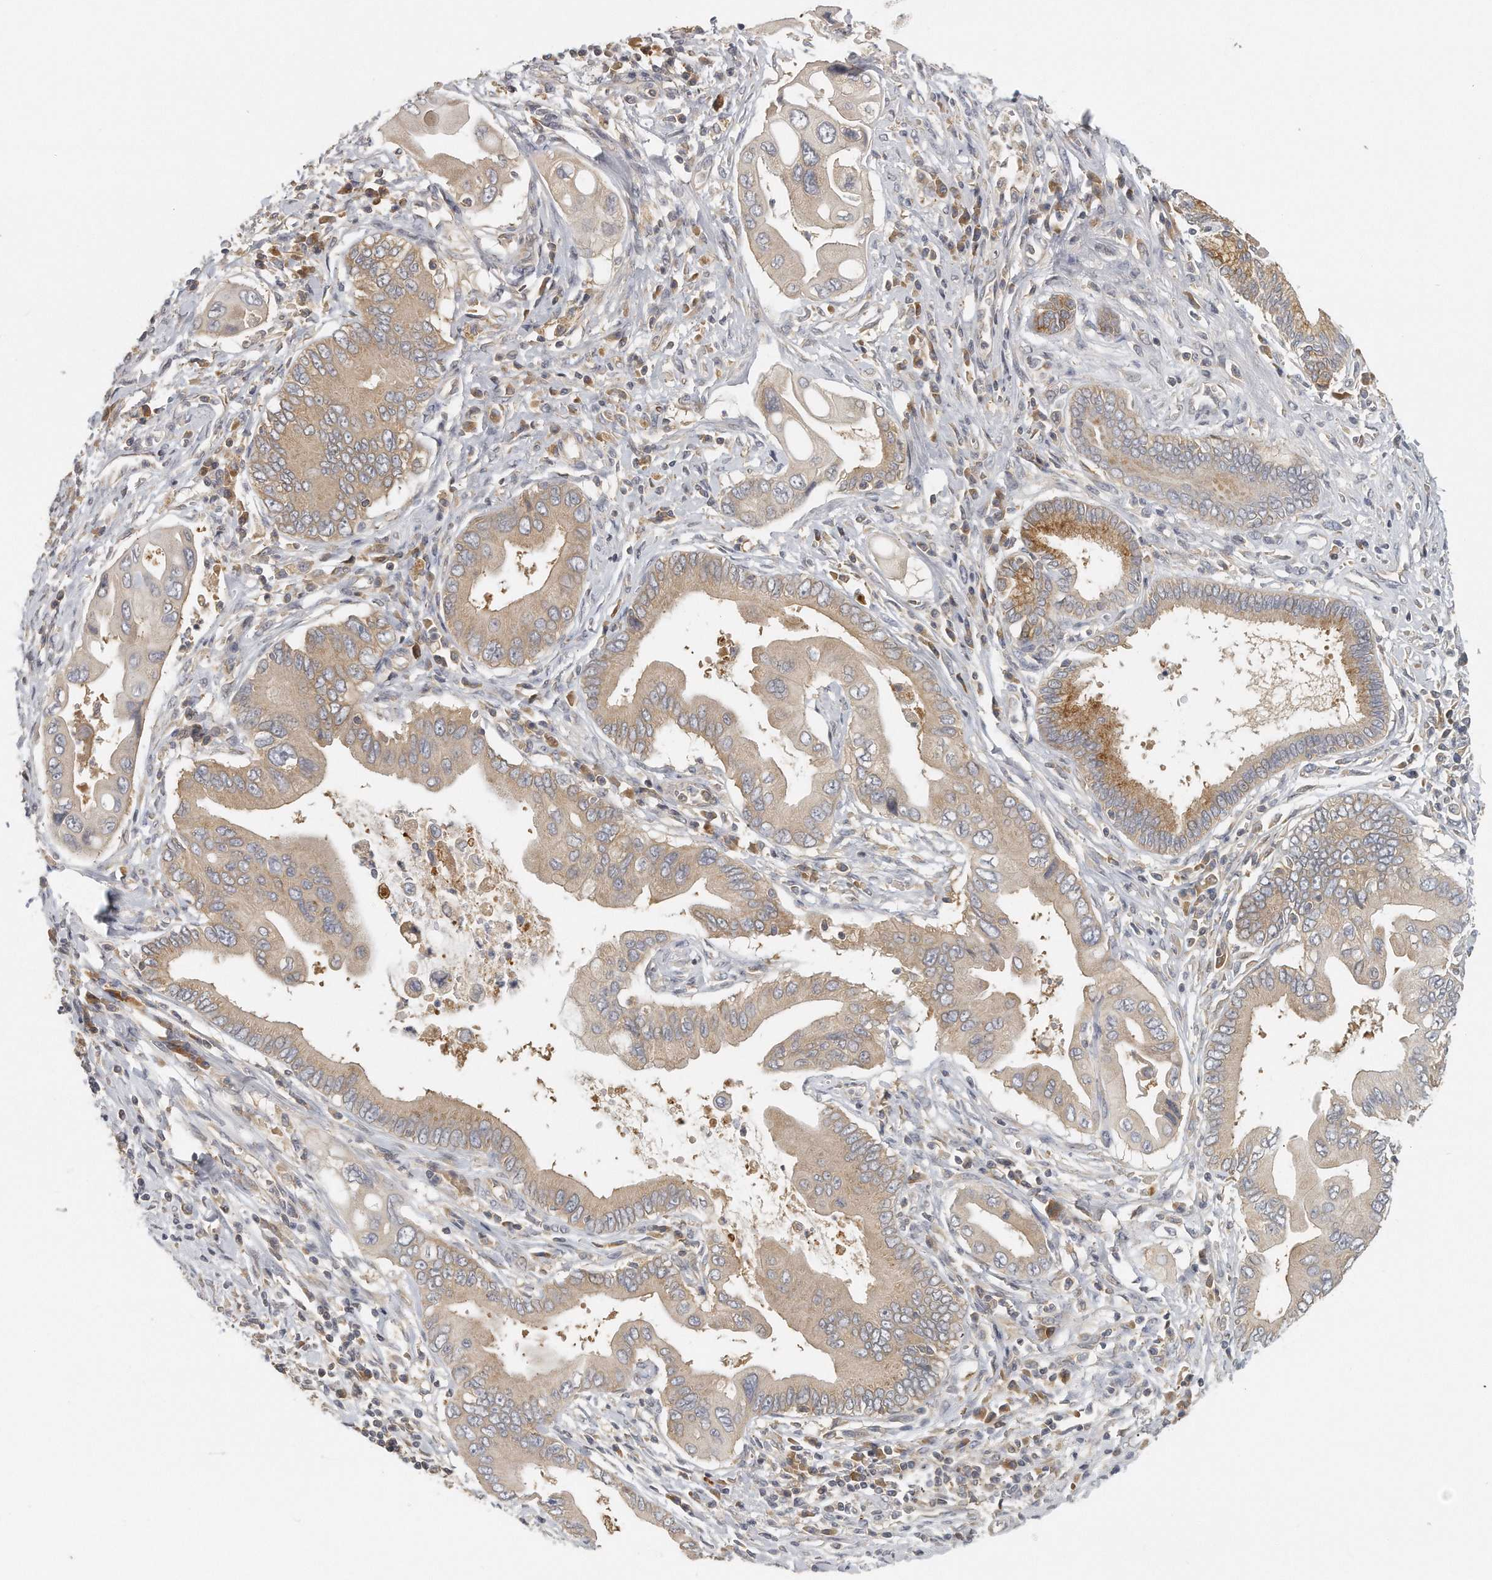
{"staining": {"intensity": "weak", "quantity": ">75%", "location": "cytoplasmic/membranous"}, "tissue": "pancreatic cancer", "cell_type": "Tumor cells", "image_type": "cancer", "snomed": [{"axis": "morphology", "description": "Adenocarcinoma, NOS"}, {"axis": "topography", "description": "Pancreas"}], "caption": "Protein expression analysis of adenocarcinoma (pancreatic) shows weak cytoplasmic/membranous positivity in approximately >75% of tumor cells.", "gene": "EIF3I", "patient": {"sex": "male", "age": 78}}